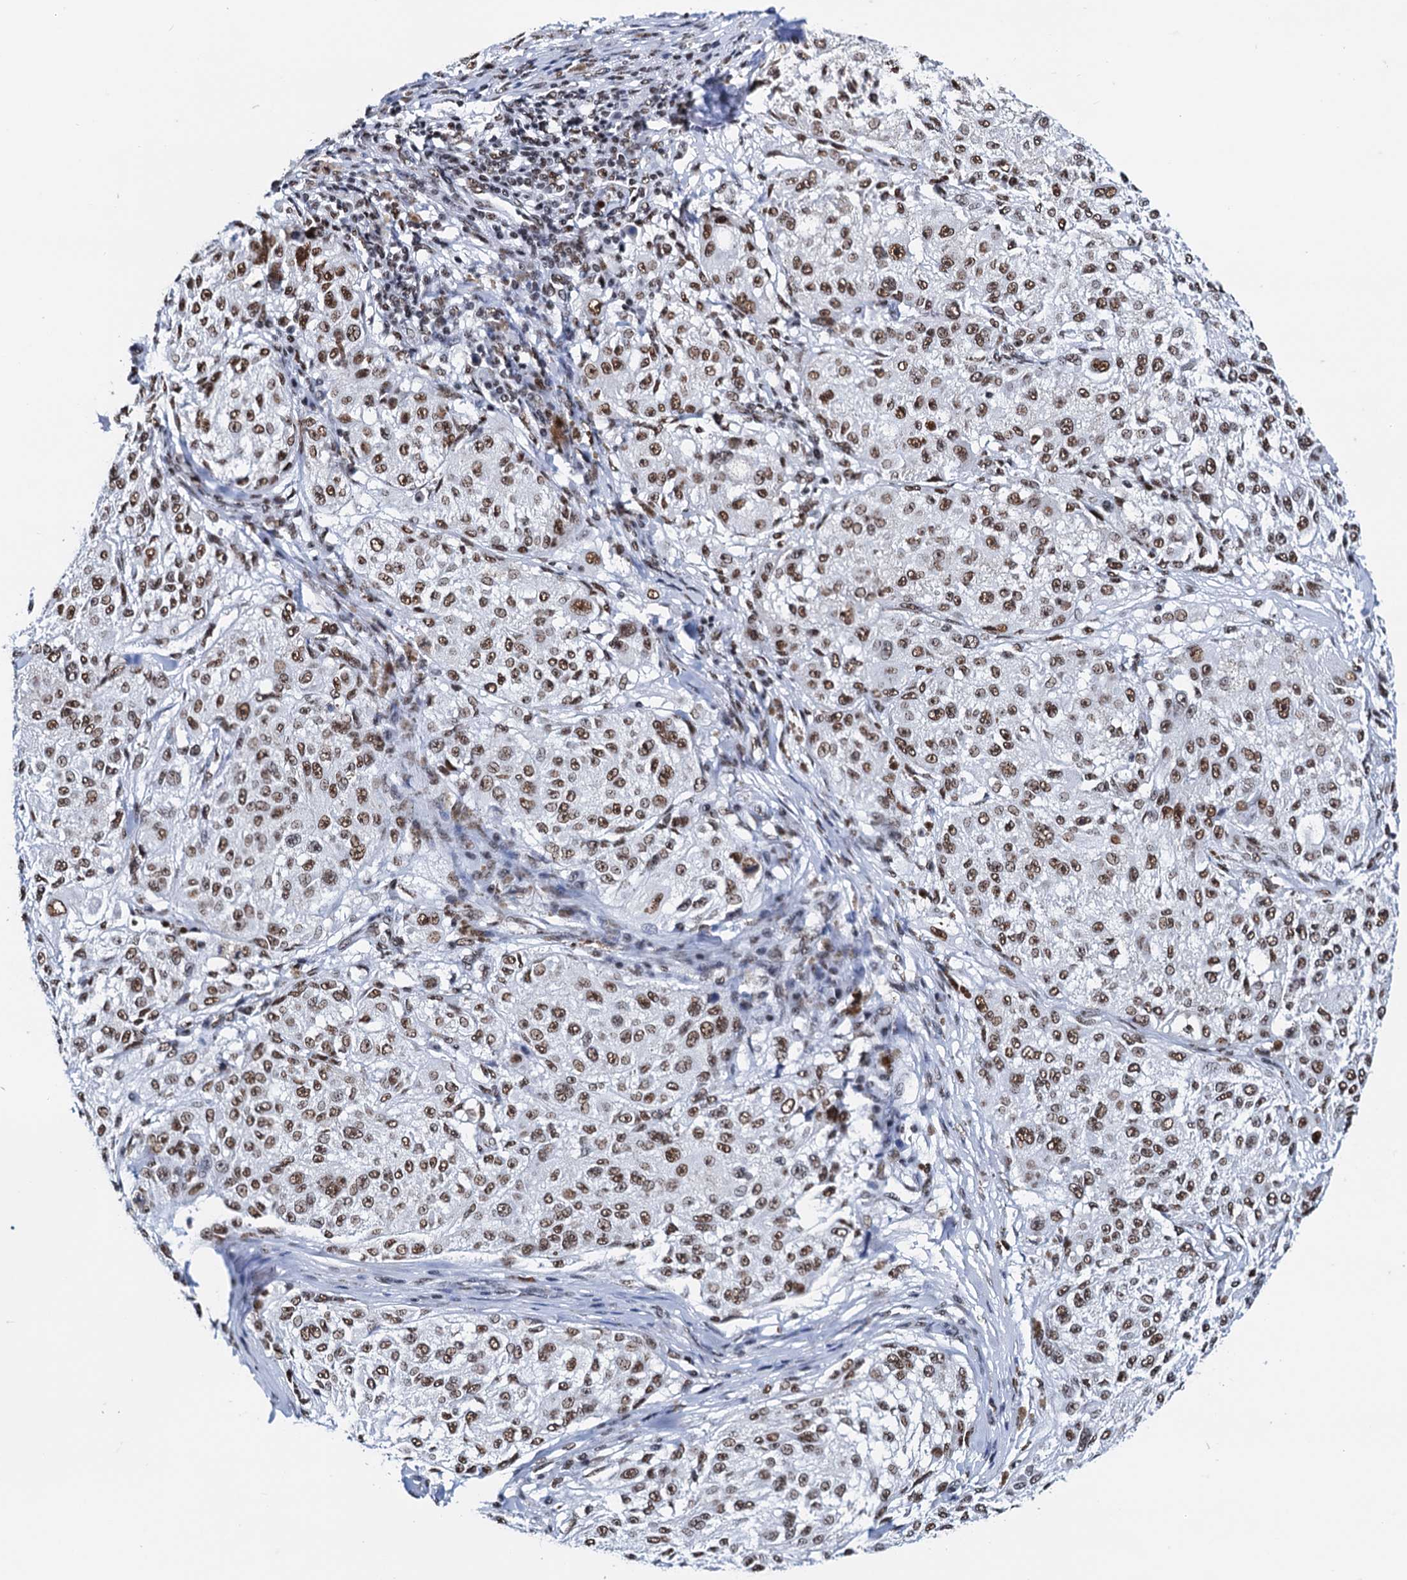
{"staining": {"intensity": "moderate", "quantity": ">75%", "location": "nuclear"}, "tissue": "melanoma", "cell_type": "Tumor cells", "image_type": "cancer", "snomed": [{"axis": "morphology", "description": "Necrosis, NOS"}, {"axis": "morphology", "description": "Malignant melanoma, NOS"}, {"axis": "topography", "description": "Skin"}], "caption": "About >75% of tumor cells in human malignant melanoma demonstrate moderate nuclear protein expression as visualized by brown immunohistochemical staining.", "gene": "SLTM", "patient": {"sex": "female", "age": 87}}